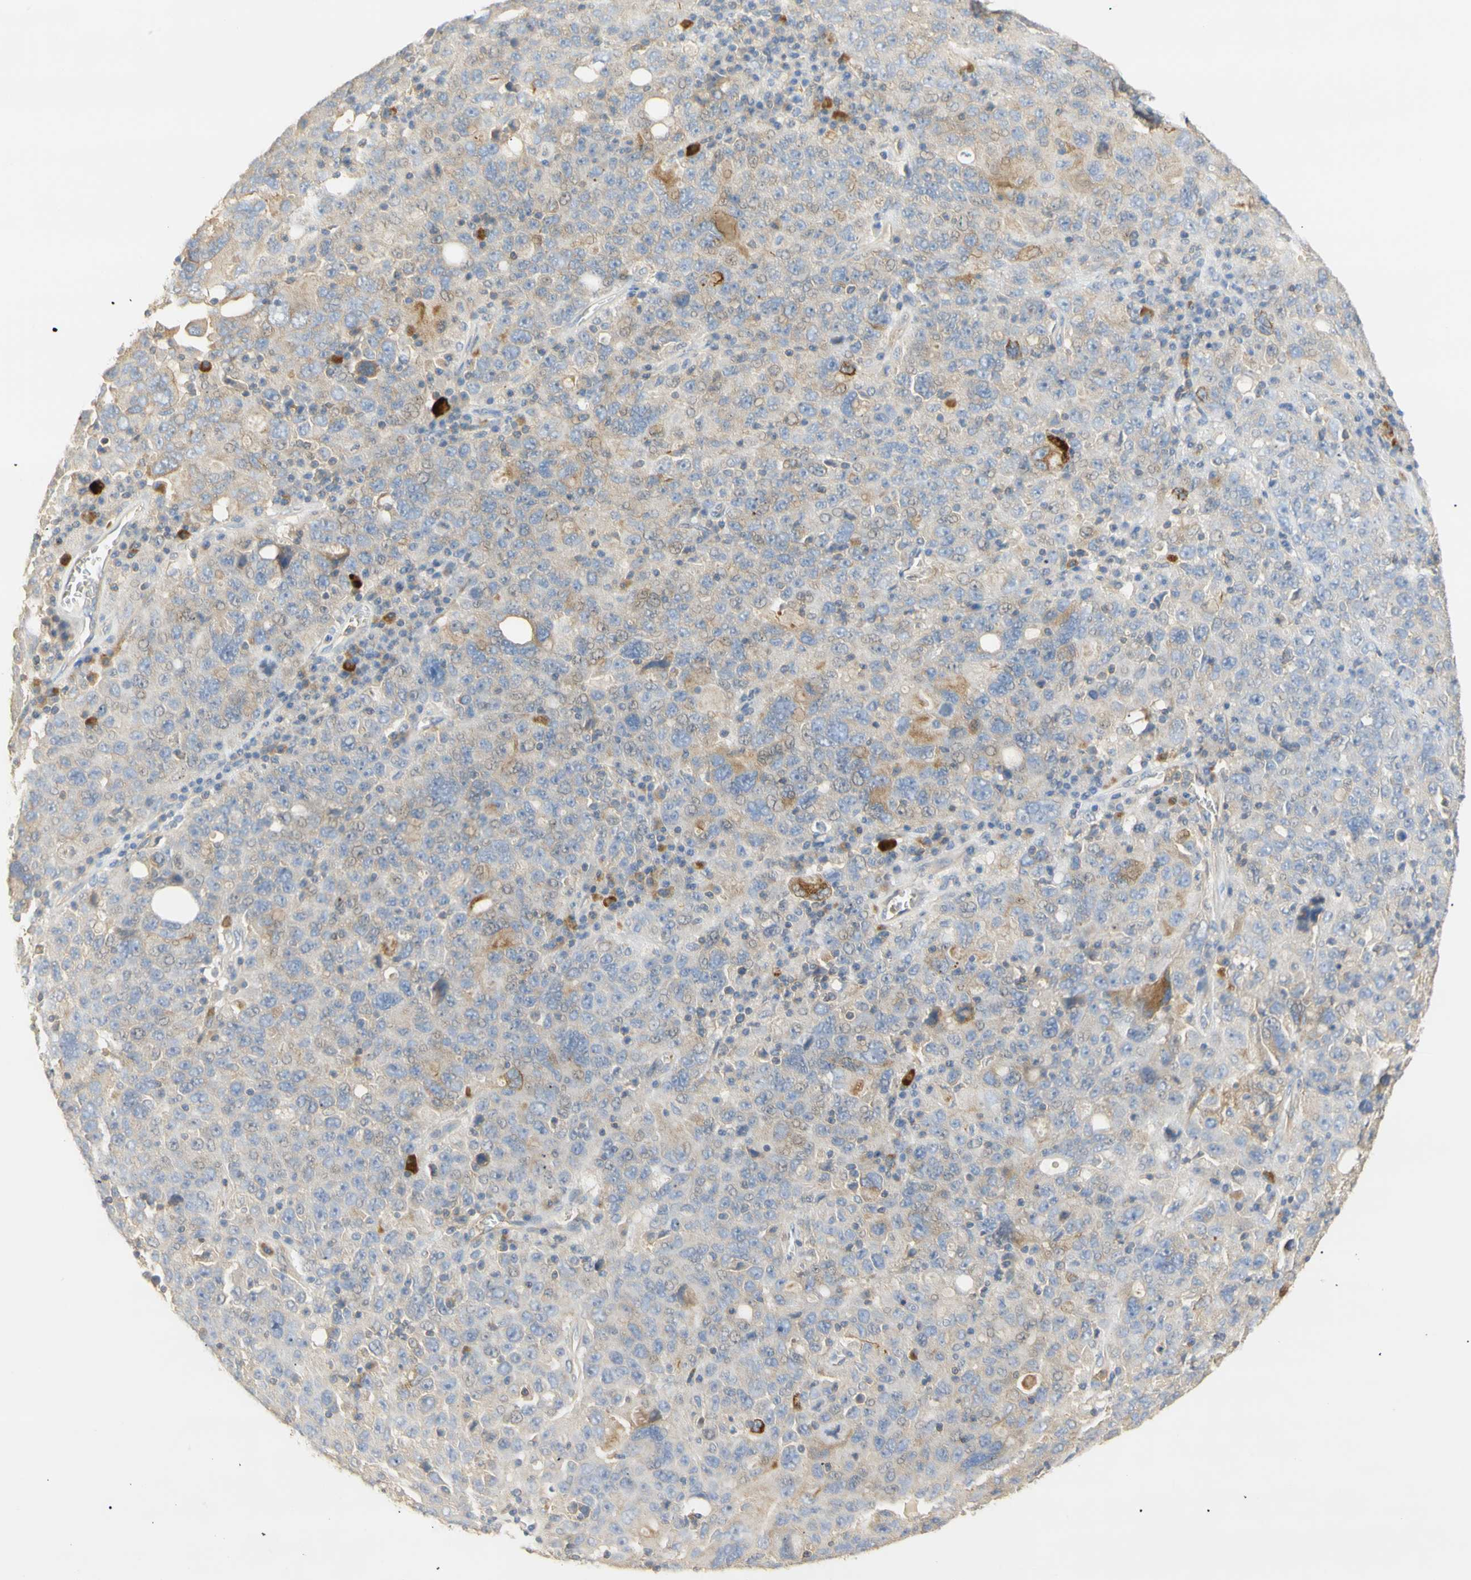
{"staining": {"intensity": "negative", "quantity": "none", "location": "none"}, "tissue": "ovarian cancer", "cell_type": "Tumor cells", "image_type": "cancer", "snomed": [{"axis": "morphology", "description": "Carcinoma, endometroid"}, {"axis": "topography", "description": "Ovary"}], "caption": "Immunohistochemical staining of ovarian cancer (endometroid carcinoma) reveals no significant expression in tumor cells. Brightfield microscopy of immunohistochemistry stained with DAB (brown) and hematoxylin (blue), captured at high magnification.", "gene": "KCNE4", "patient": {"sex": "female", "age": 62}}